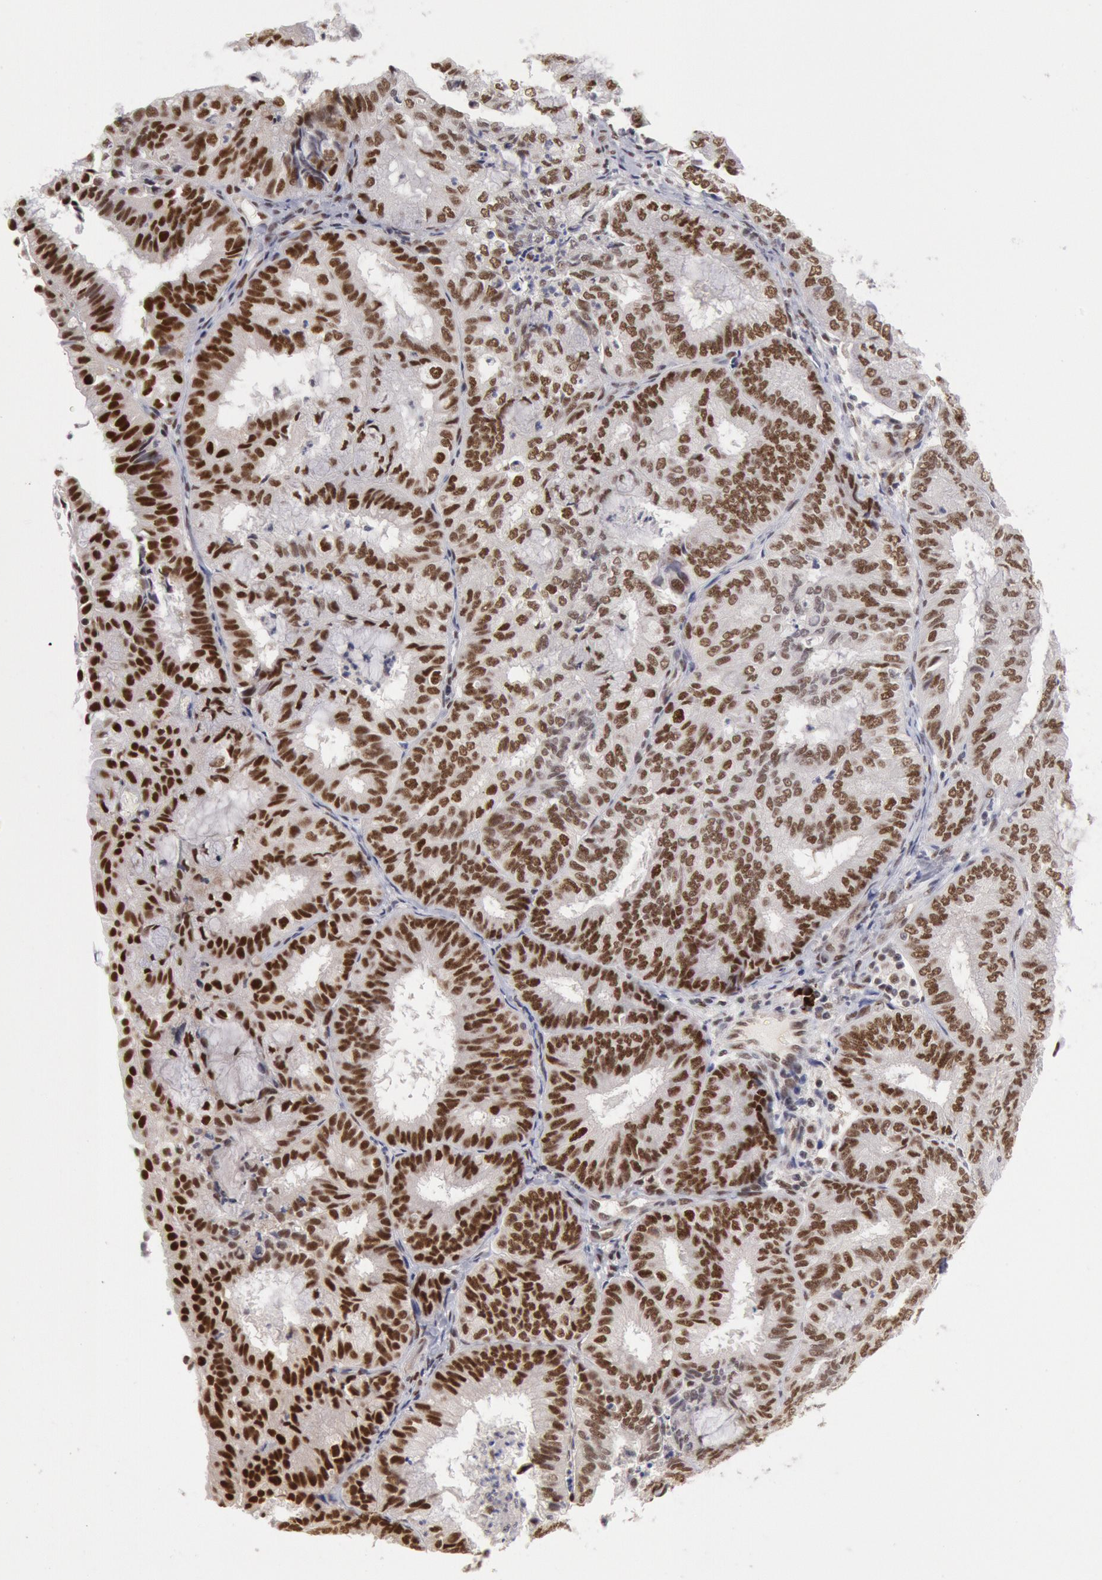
{"staining": {"intensity": "weak", "quantity": "25%-75%", "location": "nuclear"}, "tissue": "endometrial cancer", "cell_type": "Tumor cells", "image_type": "cancer", "snomed": [{"axis": "morphology", "description": "Adenocarcinoma, NOS"}, {"axis": "topography", "description": "Endometrium"}], "caption": "Tumor cells demonstrate weak nuclear staining in about 25%-75% of cells in adenocarcinoma (endometrial).", "gene": "PPP4R3B", "patient": {"sex": "female", "age": 59}}